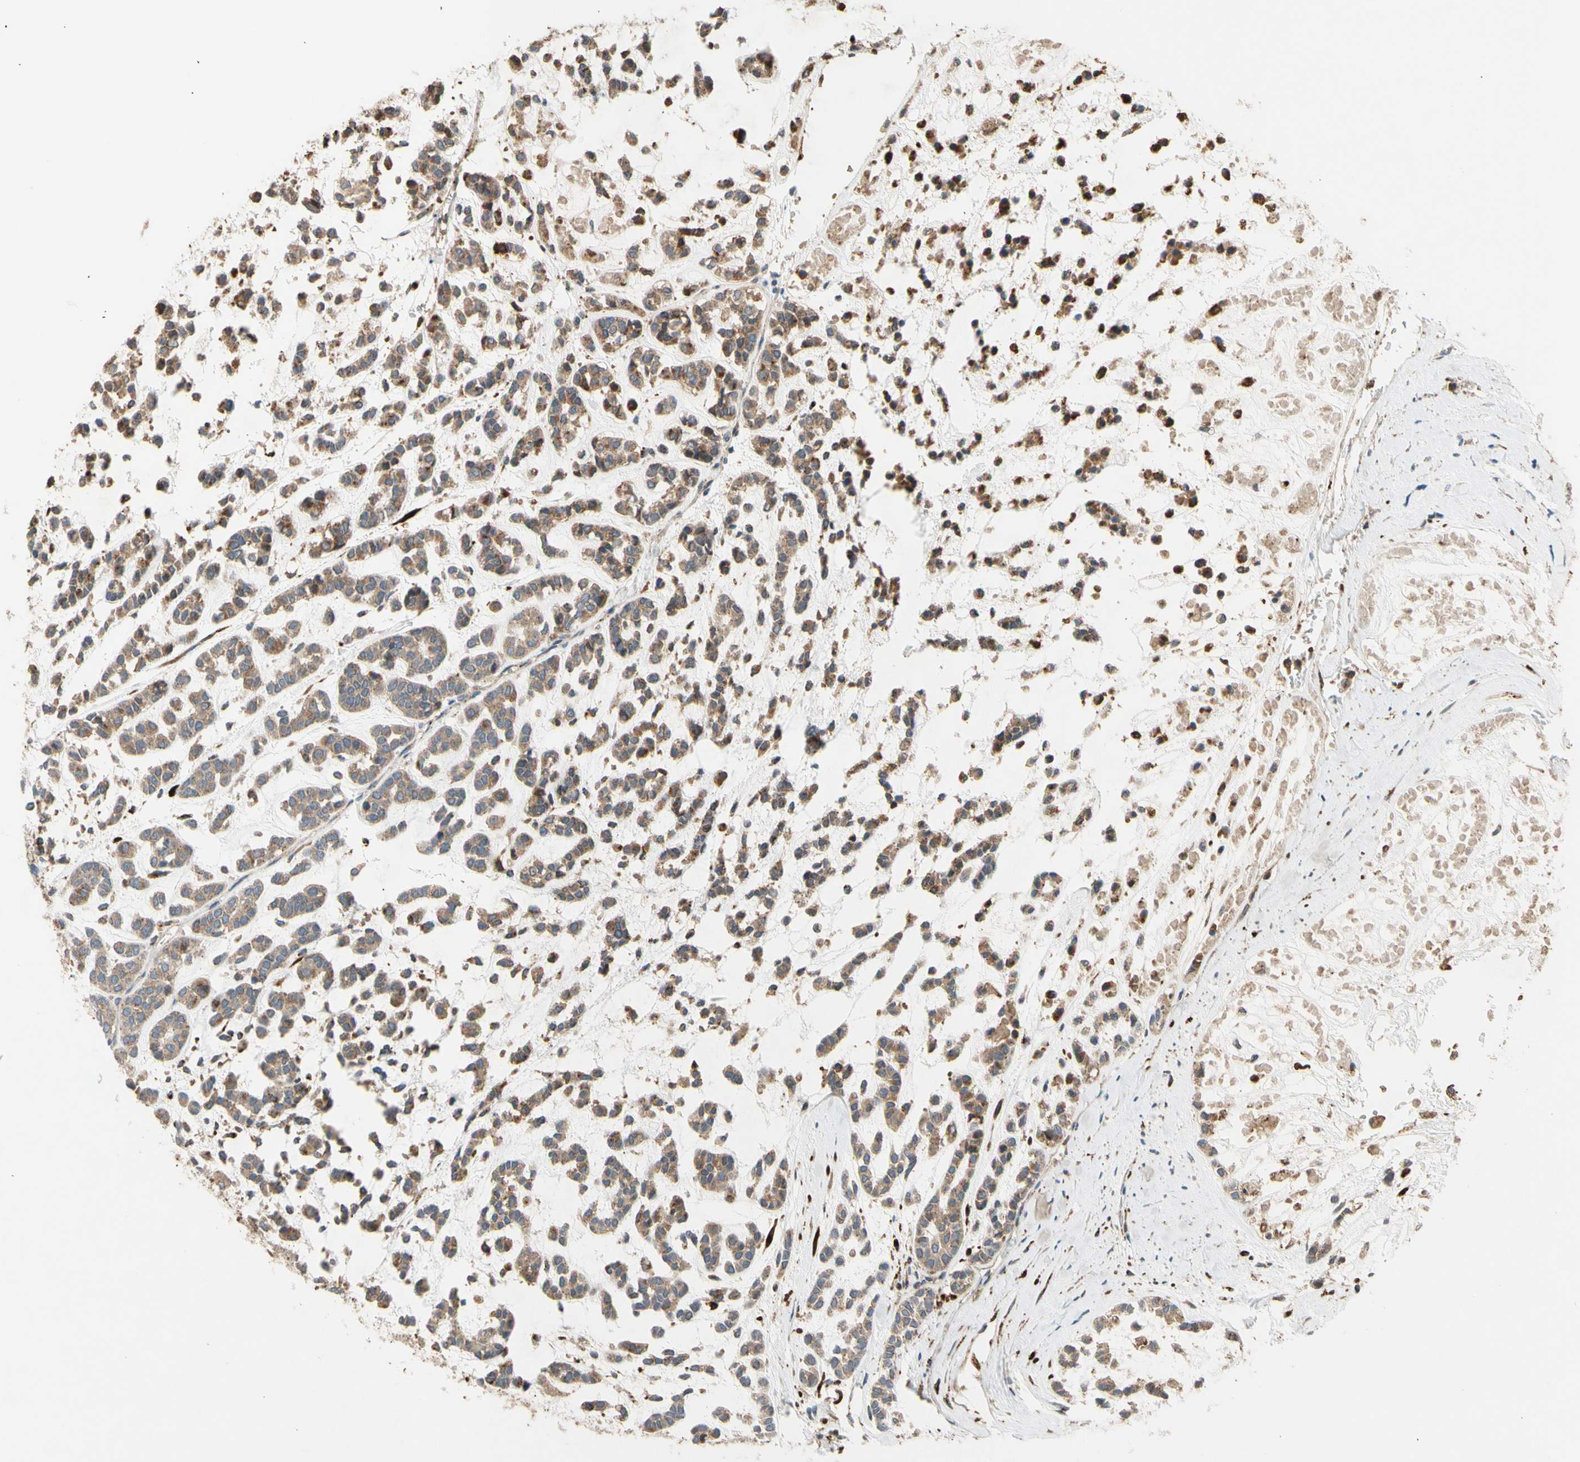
{"staining": {"intensity": "moderate", "quantity": ">75%", "location": "cytoplasmic/membranous"}, "tissue": "head and neck cancer", "cell_type": "Tumor cells", "image_type": "cancer", "snomed": [{"axis": "morphology", "description": "Adenocarcinoma, NOS"}, {"axis": "morphology", "description": "Adenoma, NOS"}, {"axis": "topography", "description": "Head-Neck"}], "caption": "Protein expression analysis of head and neck cancer (adenoma) demonstrates moderate cytoplasmic/membranous staining in about >75% of tumor cells.", "gene": "GALNT5", "patient": {"sex": "female", "age": 55}}